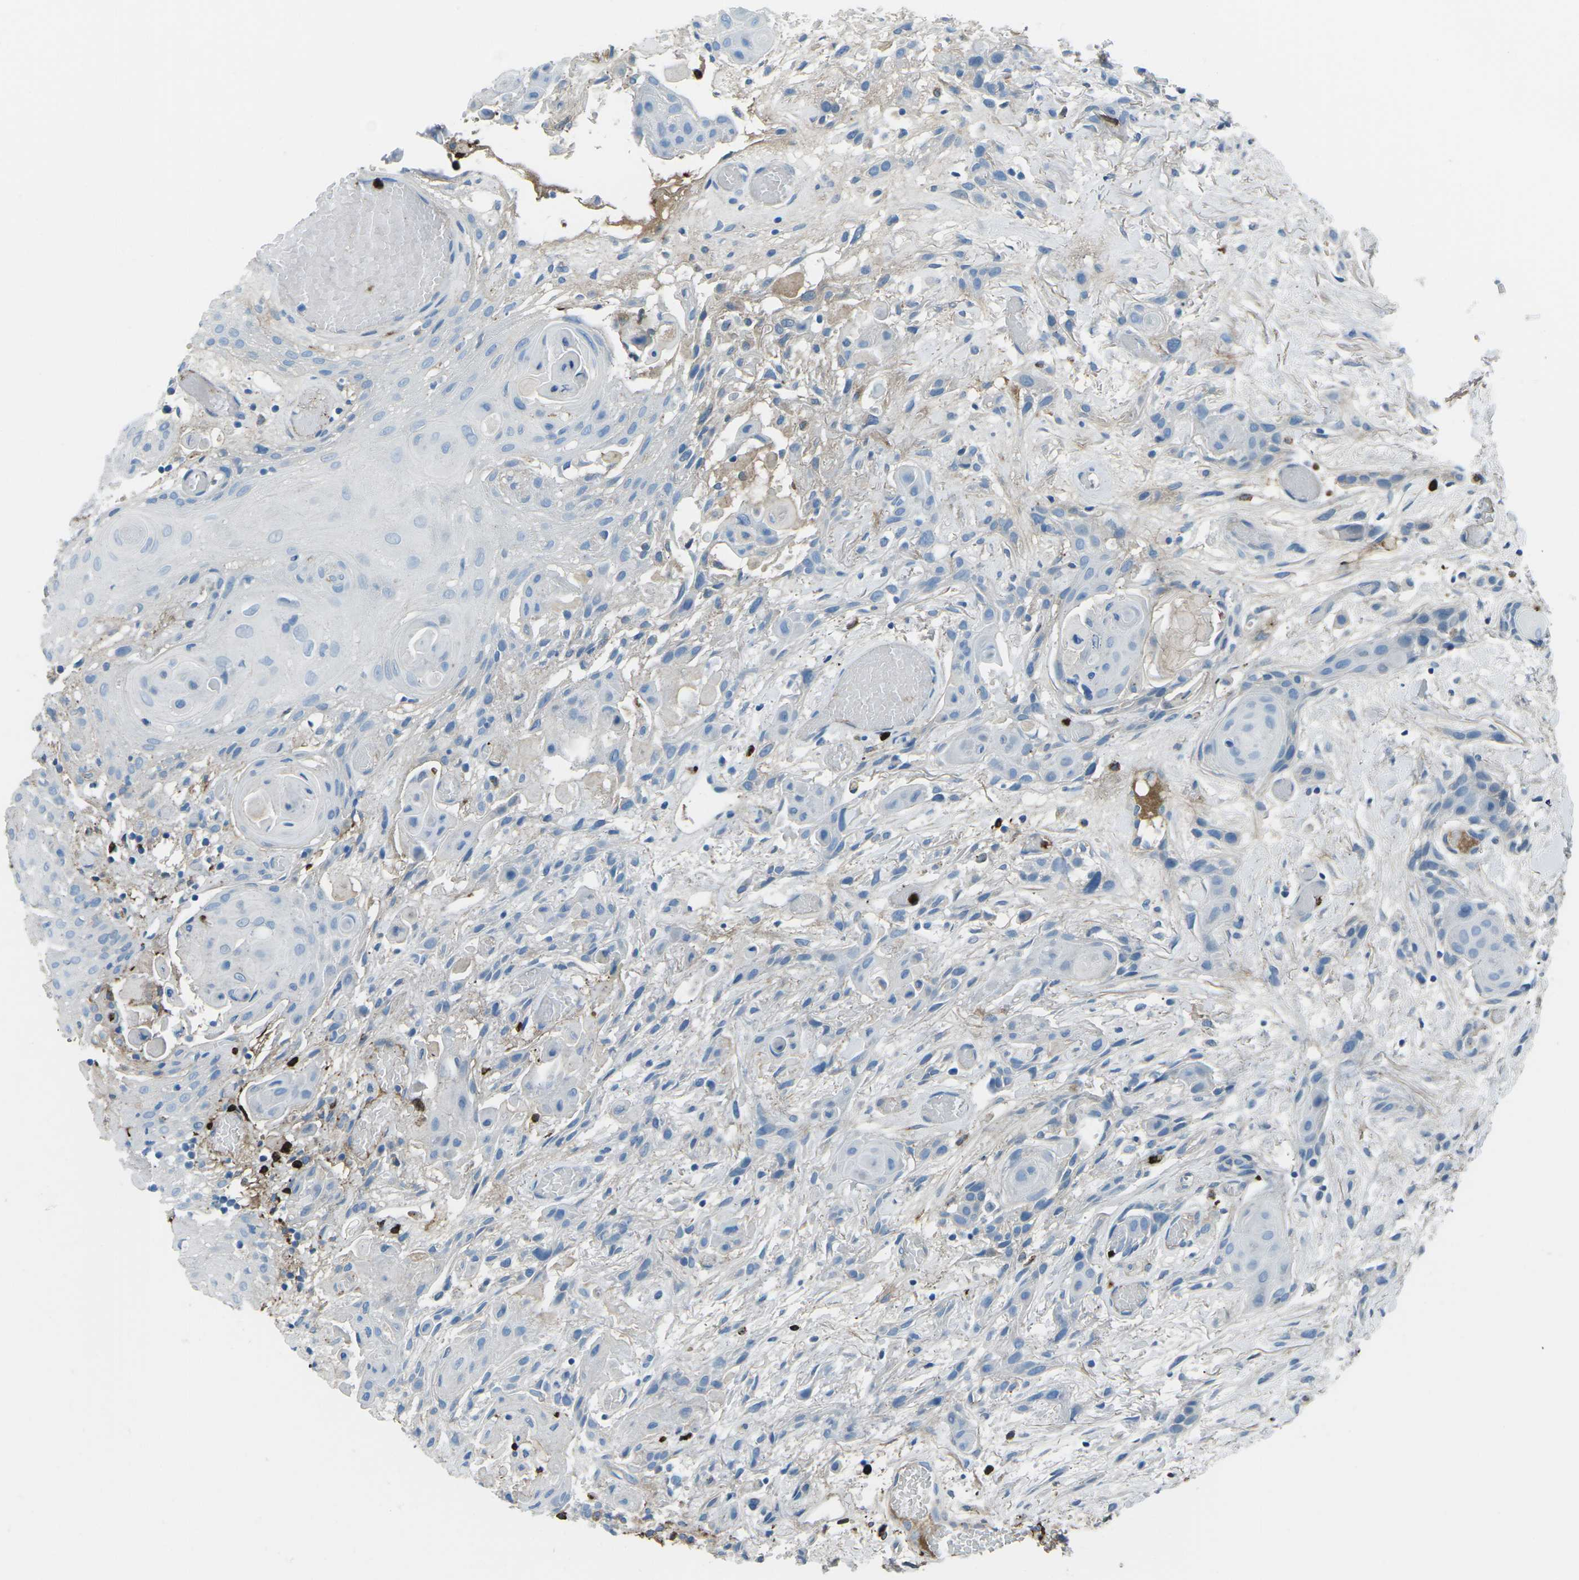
{"staining": {"intensity": "negative", "quantity": "none", "location": "none"}, "tissue": "oral mucosa", "cell_type": "Squamous epithelial cells", "image_type": "normal", "snomed": [{"axis": "morphology", "description": "Normal tissue, NOS"}, {"axis": "morphology", "description": "Squamous cell carcinoma, NOS"}, {"axis": "topography", "description": "Oral tissue"}, {"axis": "topography", "description": "Salivary gland"}, {"axis": "topography", "description": "Head-Neck"}], "caption": "Protein analysis of normal oral mucosa displays no significant positivity in squamous epithelial cells. (Brightfield microscopy of DAB immunohistochemistry (IHC) at high magnification).", "gene": "FCN1", "patient": {"sex": "female", "age": 62}}